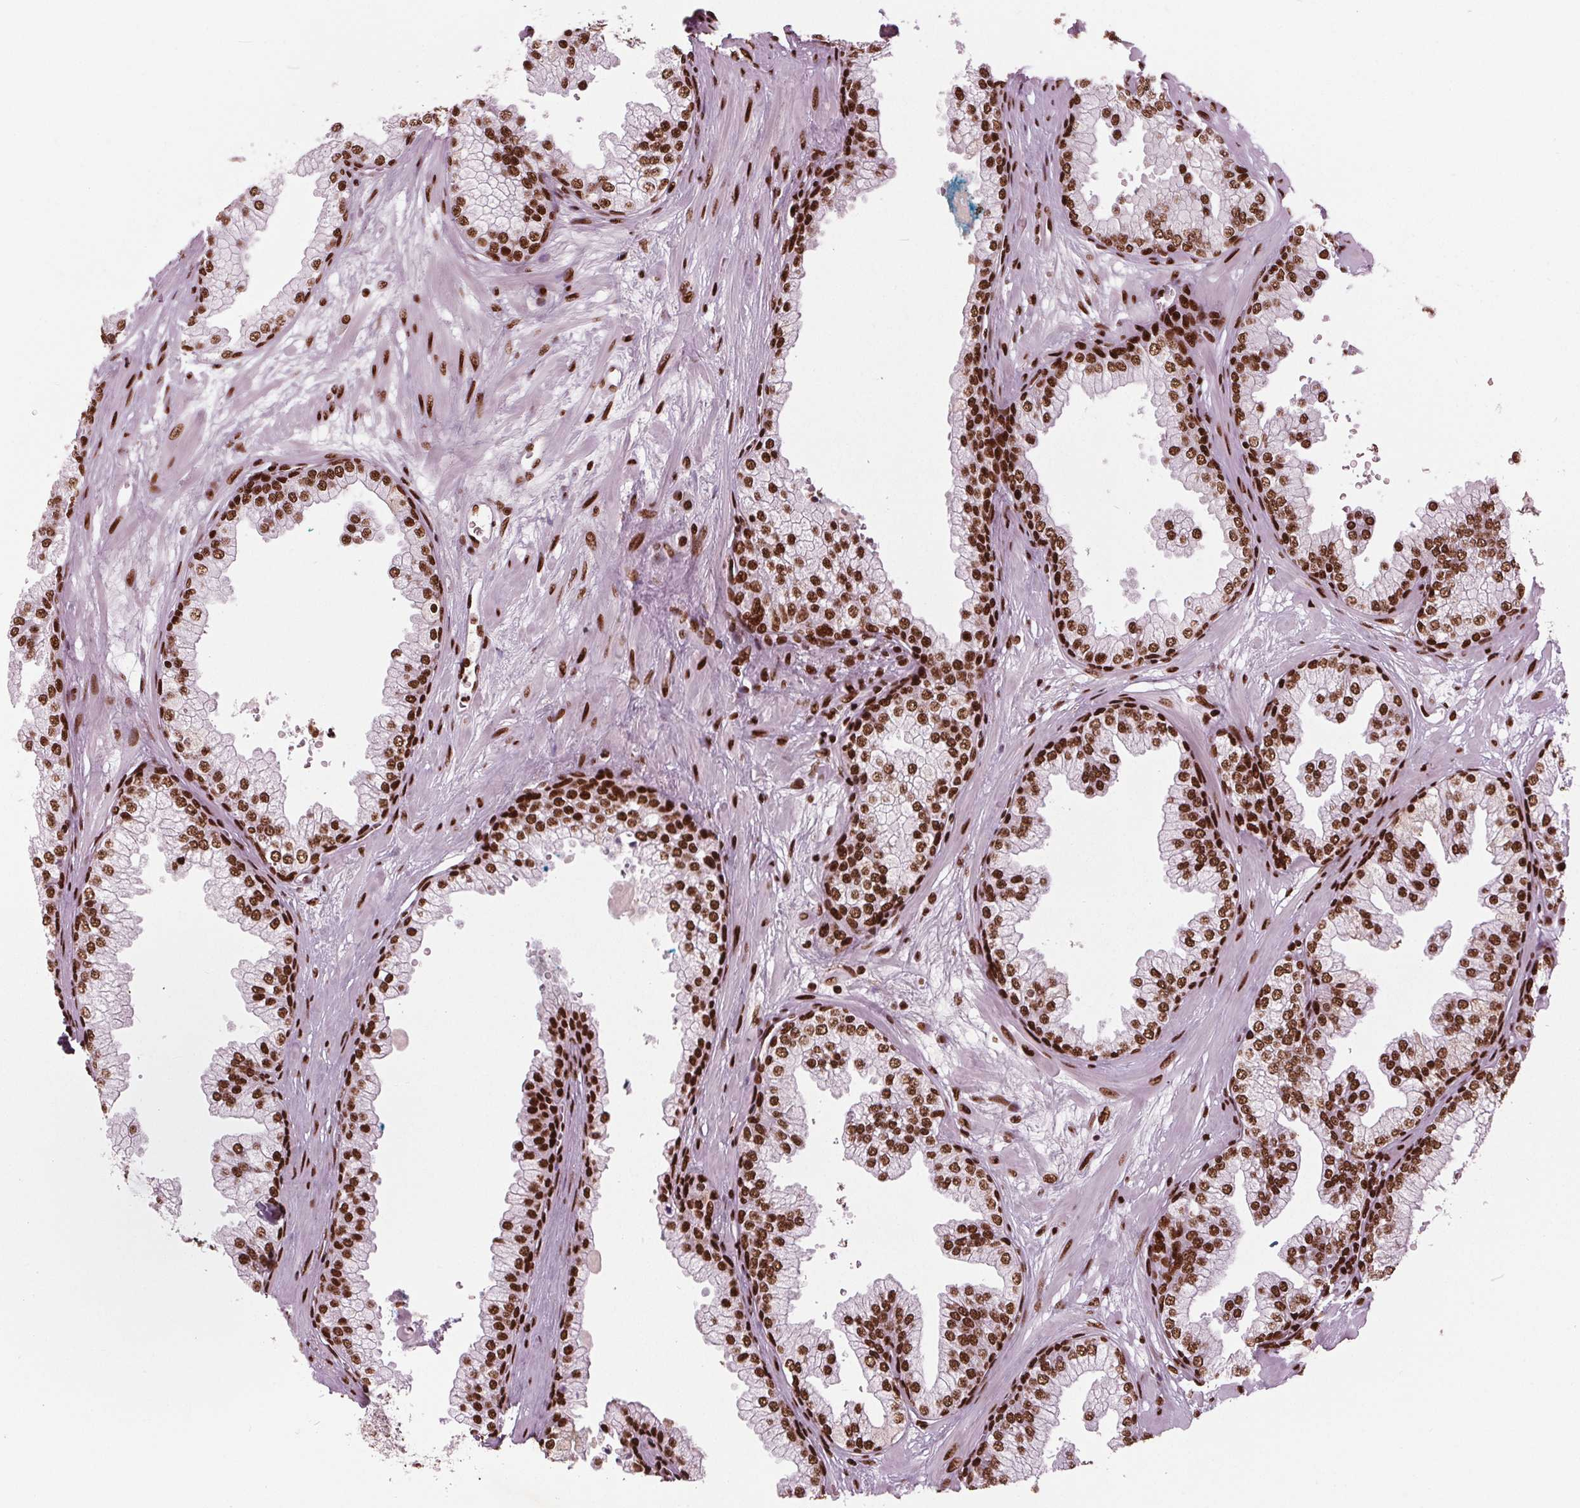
{"staining": {"intensity": "strong", "quantity": ">75%", "location": "nuclear"}, "tissue": "prostate", "cell_type": "Glandular cells", "image_type": "normal", "snomed": [{"axis": "morphology", "description": "Normal tissue, NOS"}, {"axis": "topography", "description": "Prostate"}, {"axis": "topography", "description": "Peripheral nerve tissue"}], "caption": "DAB (3,3'-diaminobenzidine) immunohistochemical staining of normal prostate demonstrates strong nuclear protein positivity in about >75% of glandular cells.", "gene": "BRD4", "patient": {"sex": "male", "age": 61}}